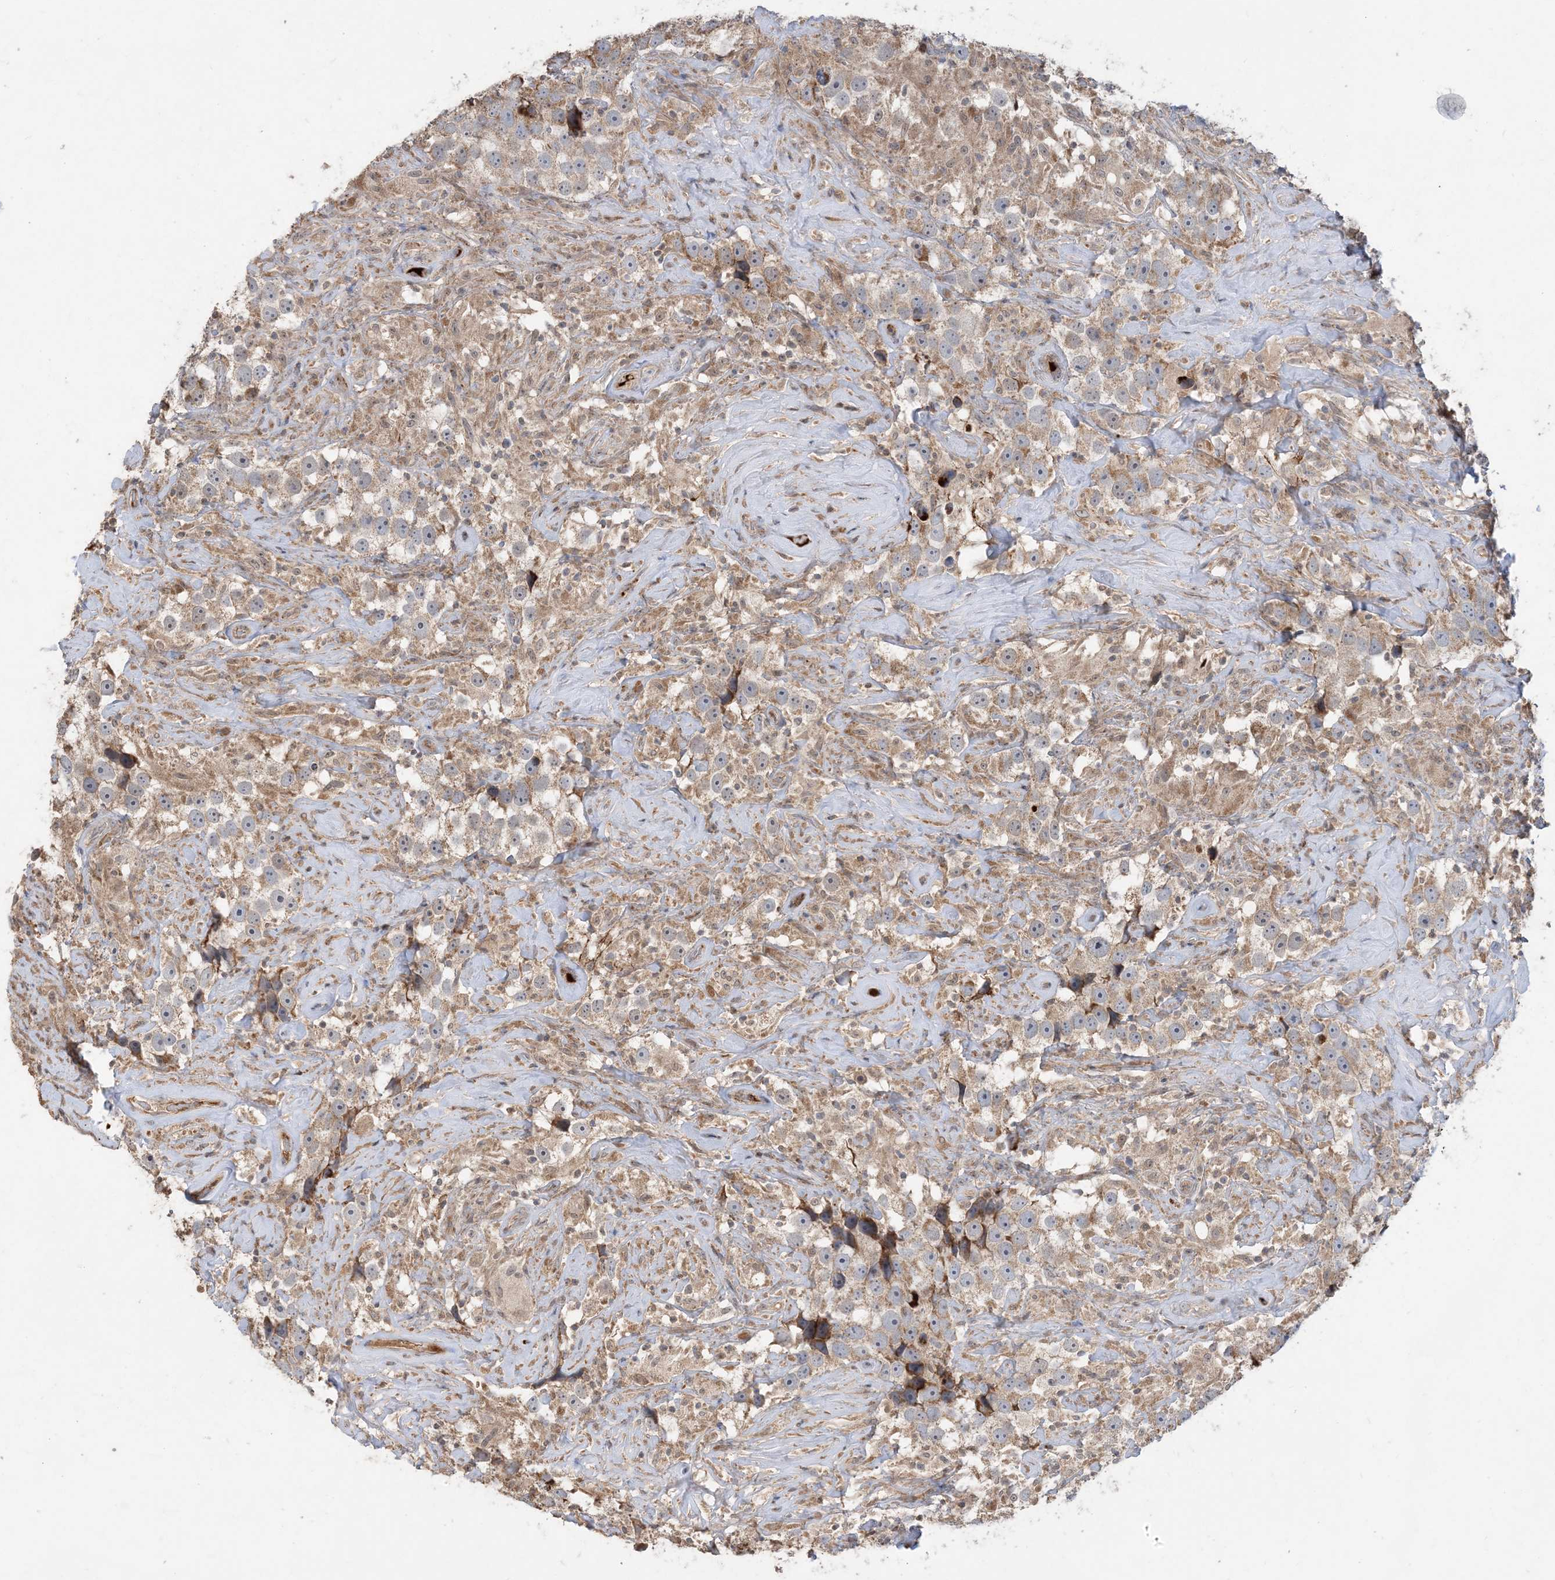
{"staining": {"intensity": "moderate", "quantity": ">75%", "location": "cytoplasmic/membranous"}, "tissue": "testis cancer", "cell_type": "Tumor cells", "image_type": "cancer", "snomed": [{"axis": "morphology", "description": "Seminoma, NOS"}, {"axis": "topography", "description": "Testis"}], "caption": "A high-resolution histopathology image shows immunohistochemistry (IHC) staining of testis seminoma, which reveals moderate cytoplasmic/membranous expression in about >75% of tumor cells.", "gene": "ECHDC1", "patient": {"sex": "male", "age": 49}}